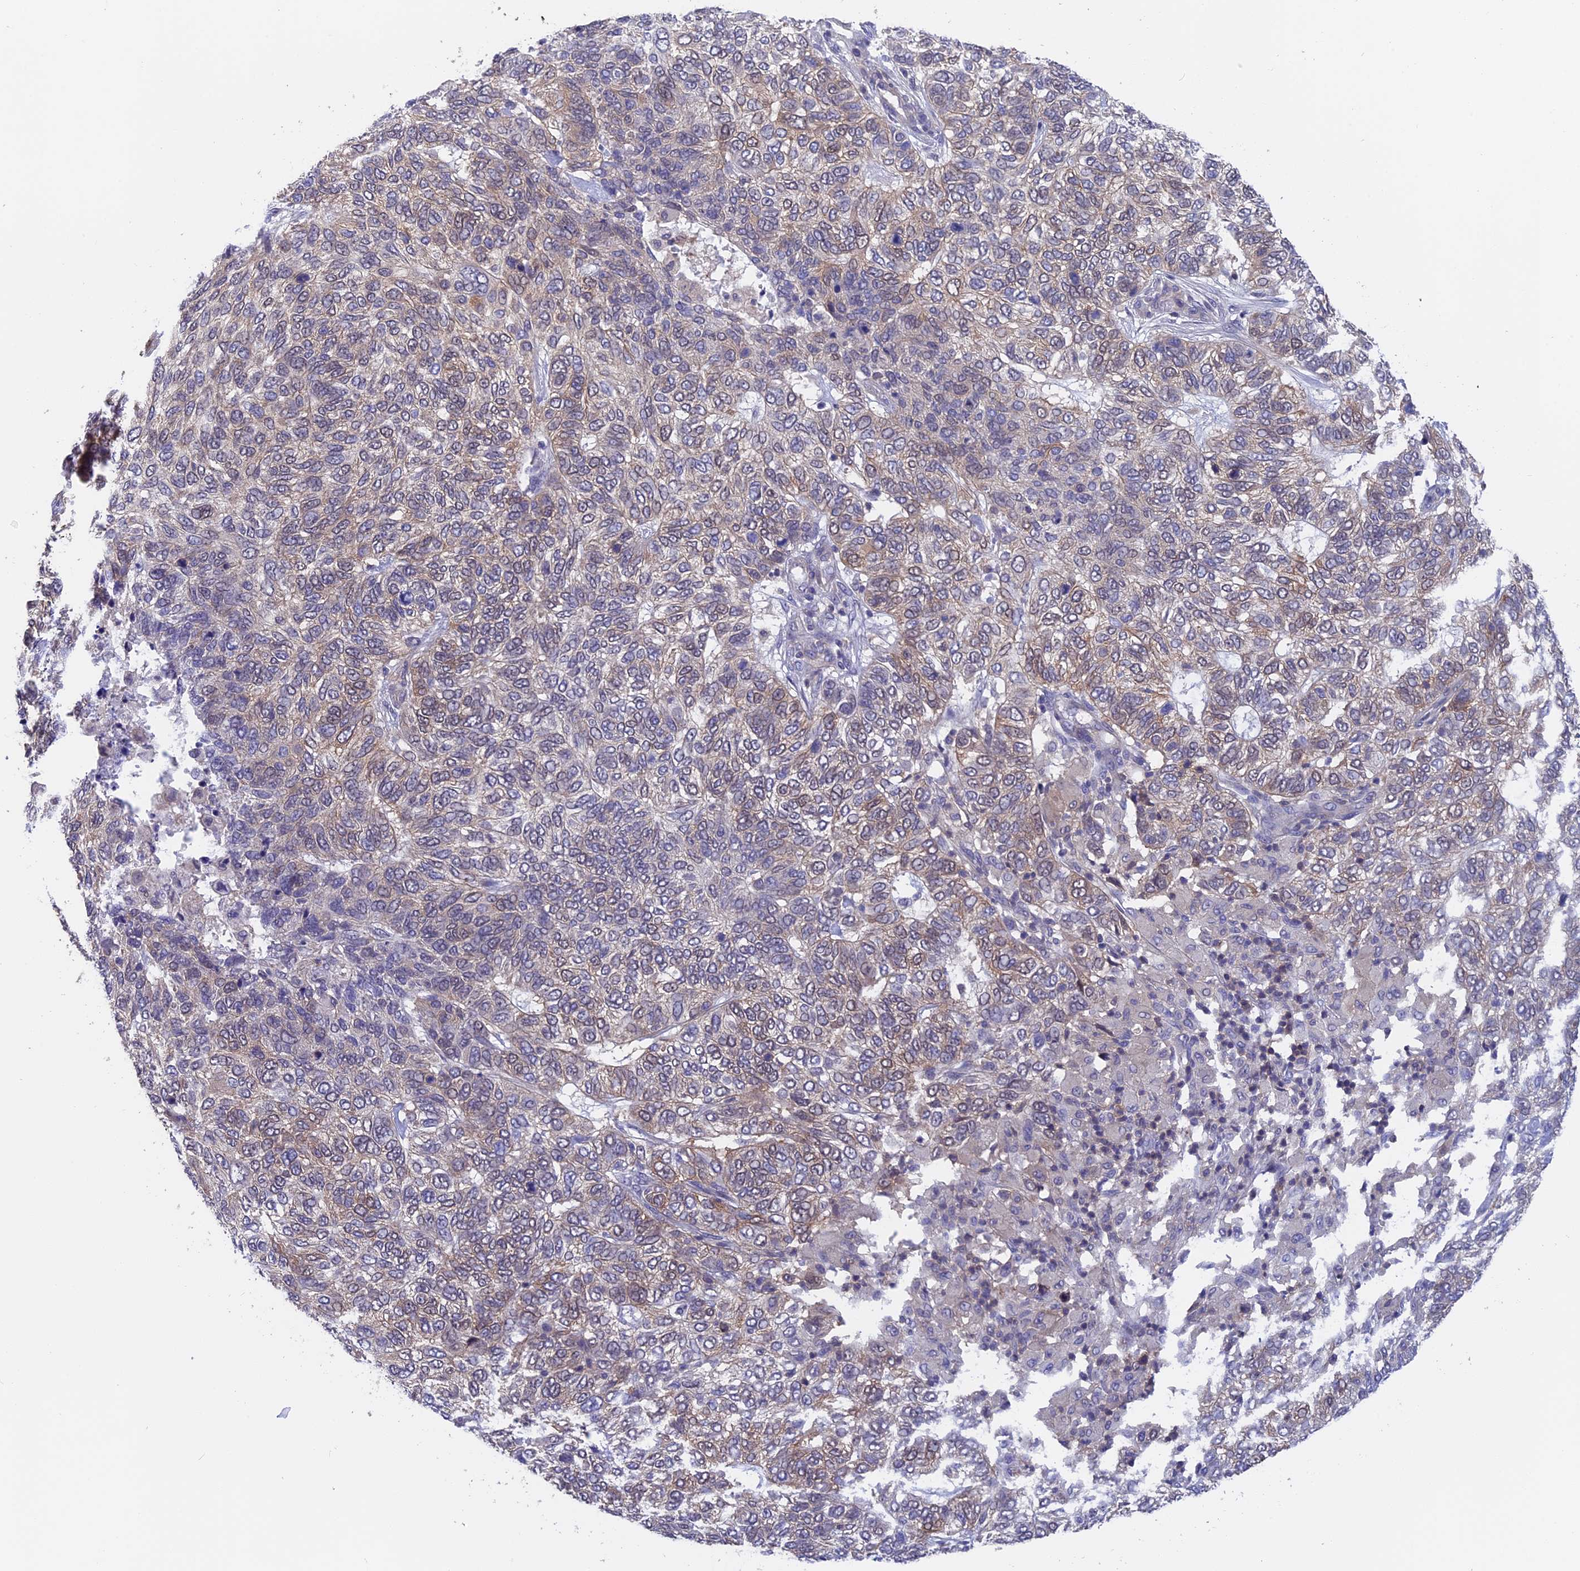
{"staining": {"intensity": "weak", "quantity": "<25%", "location": "cytoplasmic/membranous"}, "tissue": "skin cancer", "cell_type": "Tumor cells", "image_type": "cancer", "snomed": [{"axis": "morphology", "description": "Basal cell carcinoma"}, {"axis": "topography", "description": "Skin"}], "caption": "IHC of human skin basal cell carcinoma demonstrates no positivity in tumor cells. (Brightfield microscopy of DAB (3,3'-diaminobenzidine) immunohistochemistry (IHC) at high magnification).", "gene": "STUB1", "patient": {"sex": "female", "age": 65}}